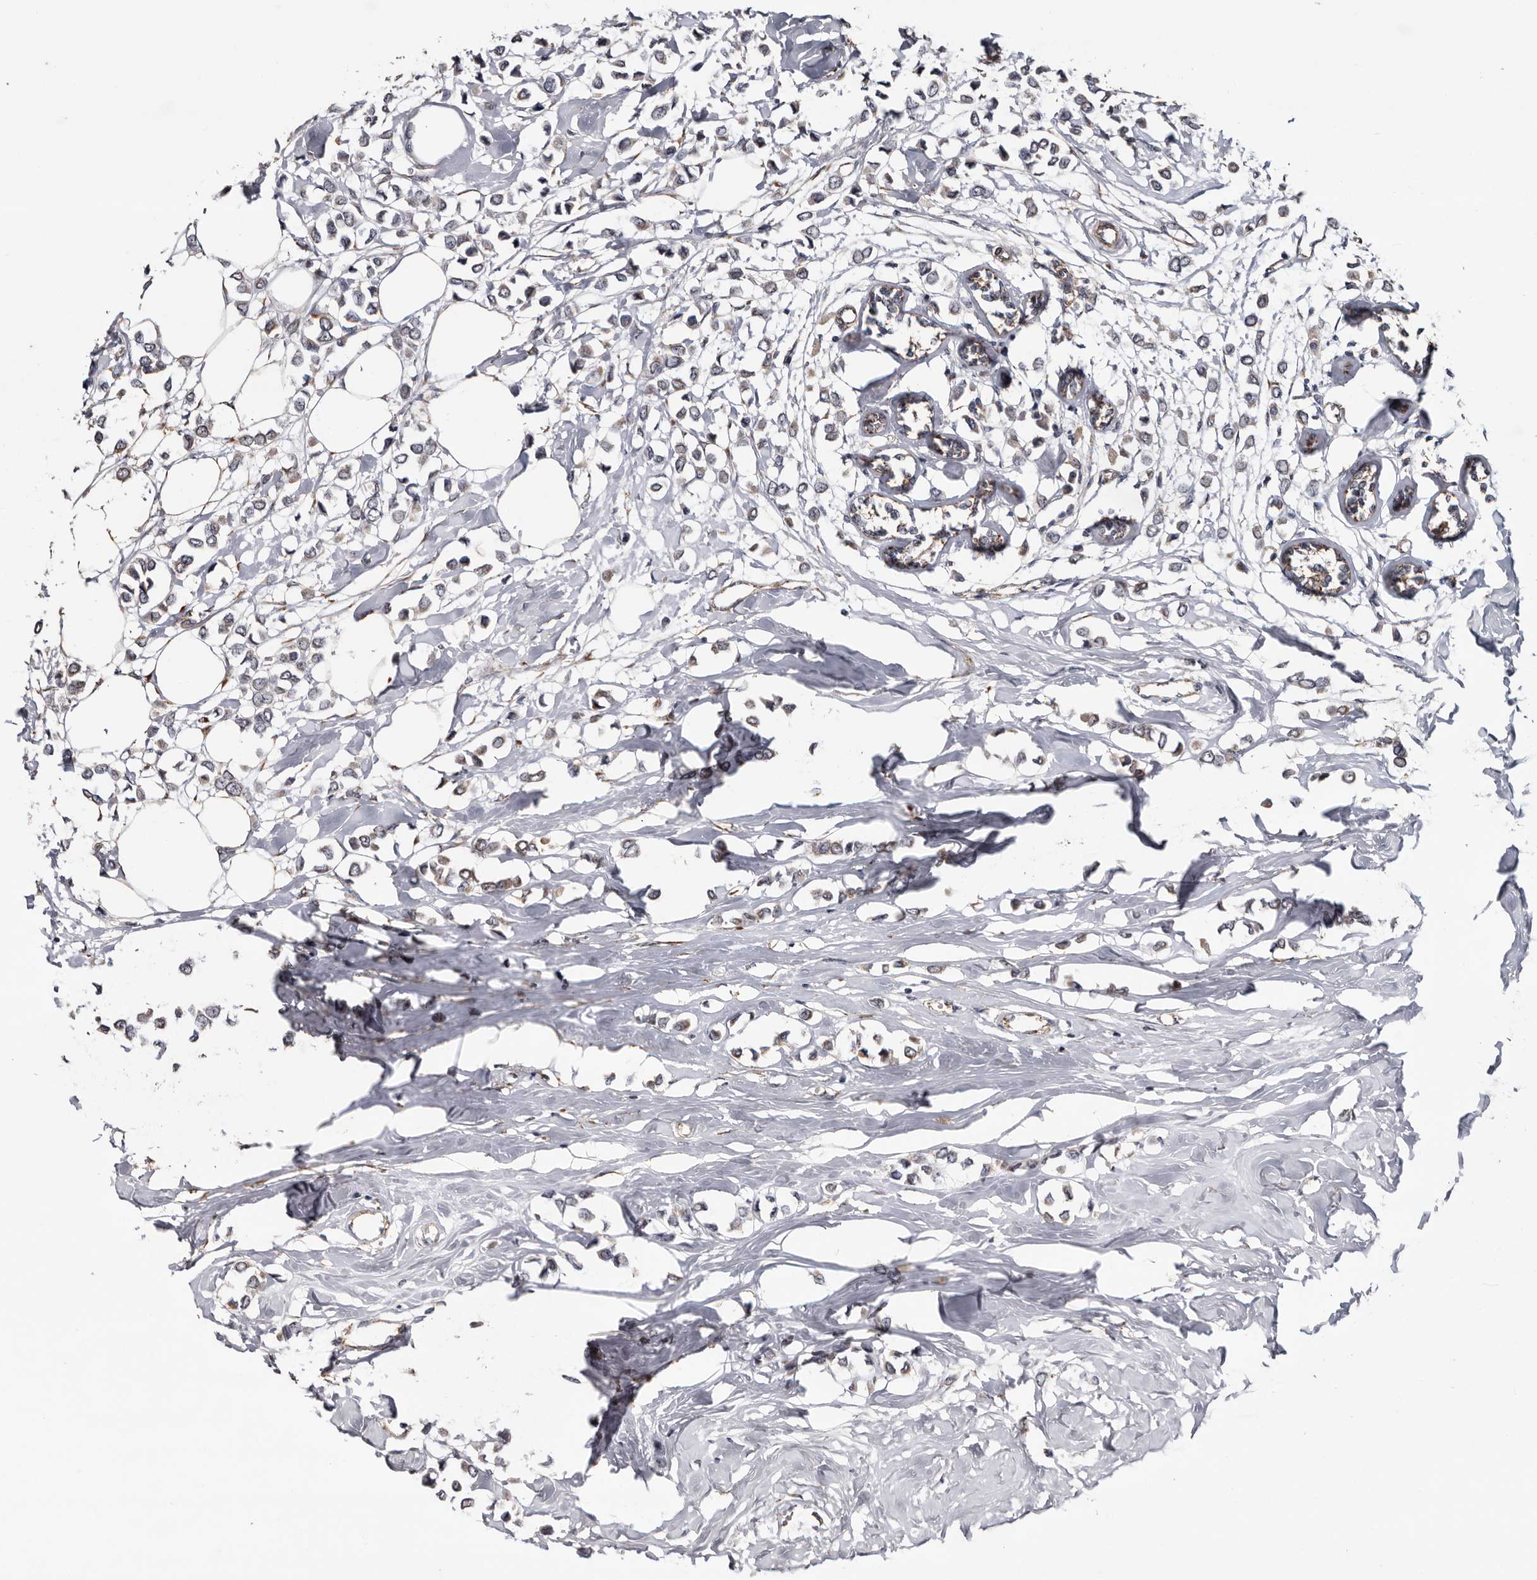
{"staining": {"intensity": "weak", "quantity": "<25%", "location": "cytoplasmic/membranous"}, "tissue": "breast cancer", "cell_type": "Tumor cells", "image_type": "cancer", "snomed": [{"axis": "morphology", "description": "Lobular carcinoma"}, {"axis": "topography", "description": "Breast"}], "caption": "A high-resolution image shows immunohistochemistry staining of breast lobular carcinoma, which reveals no significant positivity in tumor cells.", "gene": "ARMCX2", "patient": {"sex": "female", "age": 51}}